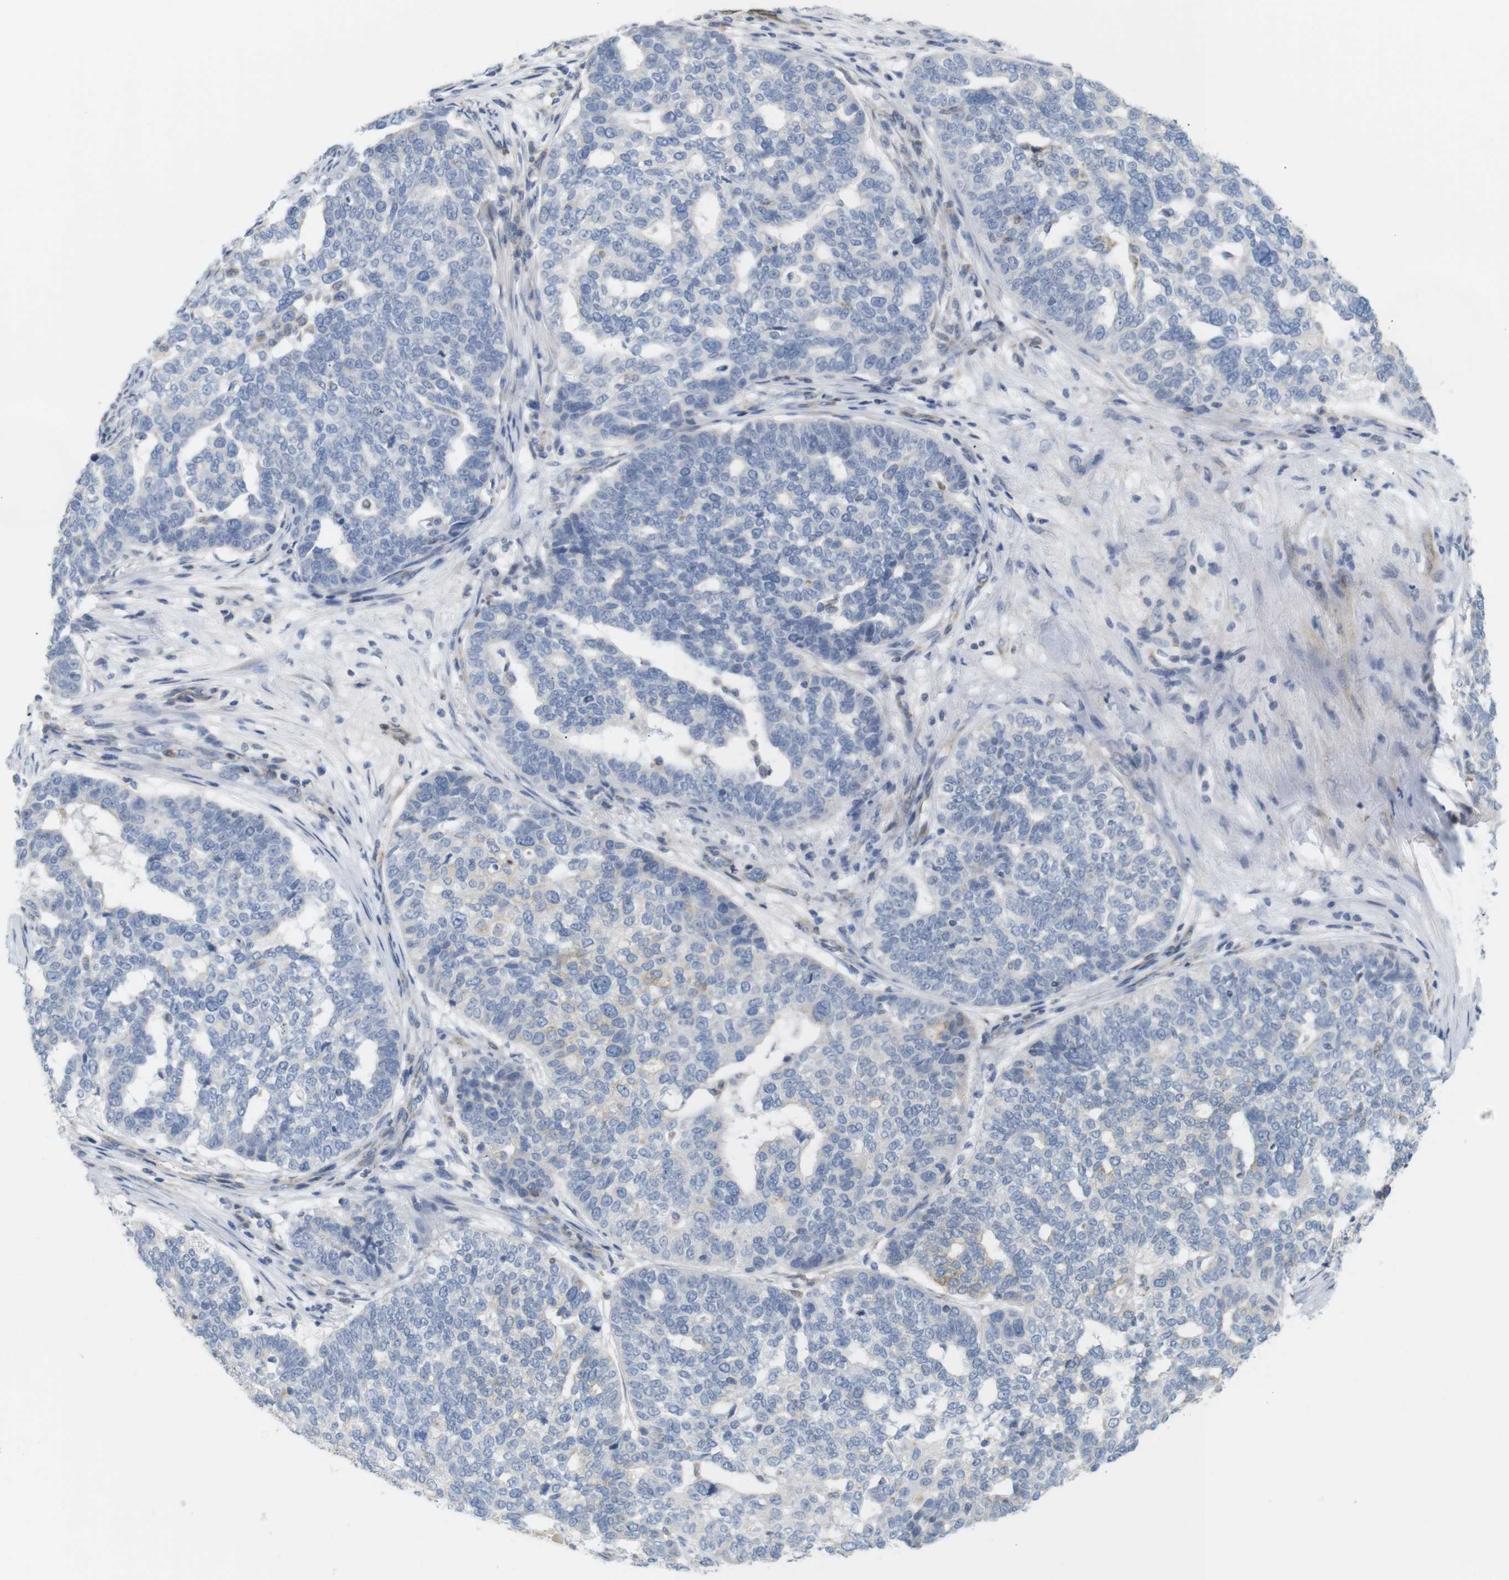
{"staining": {"intensity": "negative", "quantity": "none", "location": "none"}, "tissue": "ovarian cancer", "cell_type": "Tumor cells", "image_type": "cancer", "snomed": [{"axis": "morphology", "description": "Cystadenocarcinoma, serous, NOS"}, {"axis": "topography", "description": "Ovary"}], "caption": "The micrograph exhibits no staining of tumor cells in ovarian serous cystadenocarcinoma. (DAB (3,3'-diaminobenzidine) IHC with hematoxylin counter stain).", "gene": "ITPR1", "patient": {"sex": "female", "age": 59}}